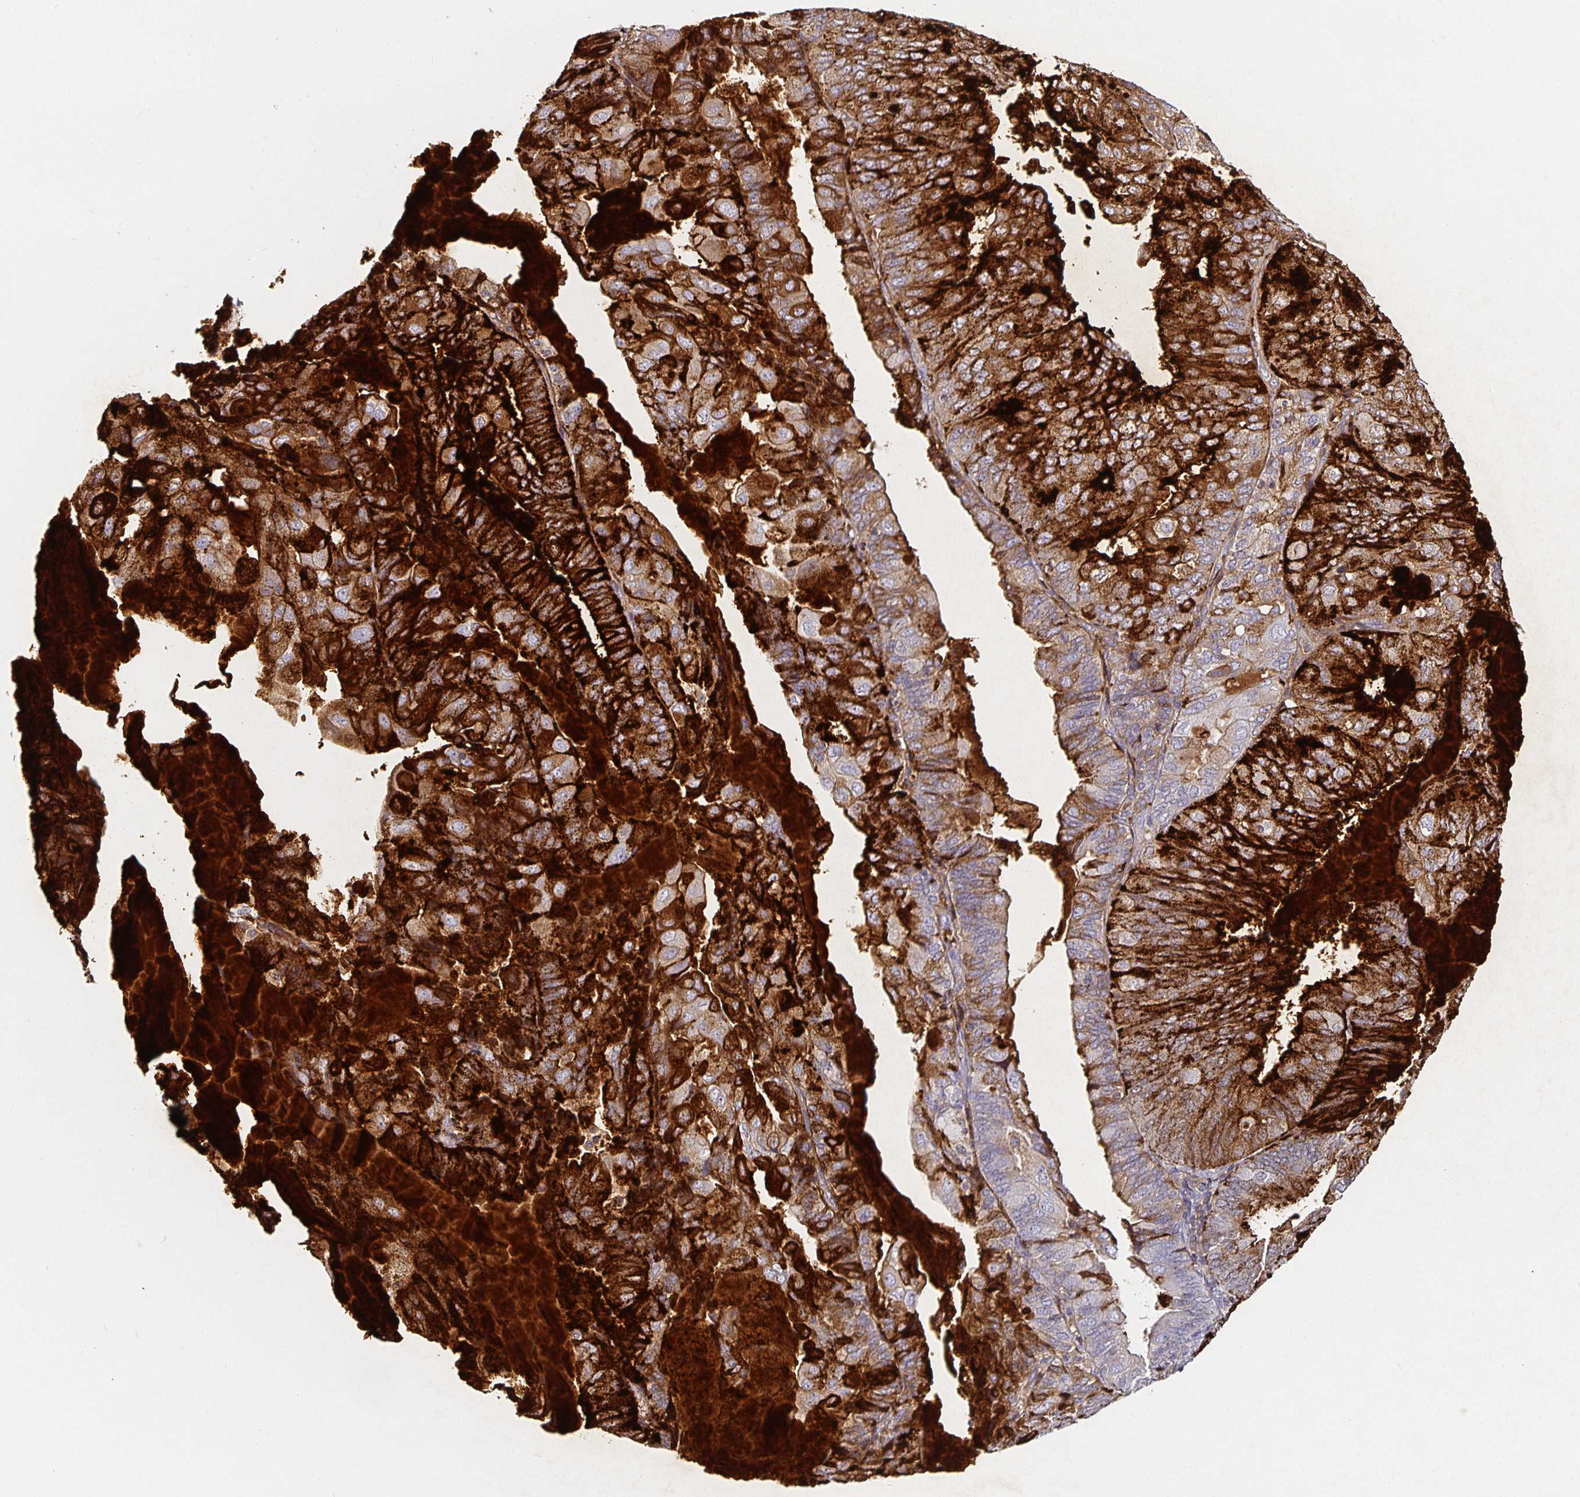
{"staining": {"intensity": "strong", "quantity": "25%-75%", "location": "cytoplasmic/membranous"}, "tissue": "endometrial cancer", "cell_type": "Tumor cells", "image_type": "cancer", "snomed": [{"axis": "morphology", "description": "Adenocarcinoma, NOS"}, {"axis": "topography", "description": "Endometrium"}], "caption": "Protein analysis of endometrial adenocarcinoma tissue displays strong cytoplasmic/membranous positivity in approximately 25%-75% of tumor cells.", "gene": "CHGA", "patient": {"sex": "female", "age": 81}}